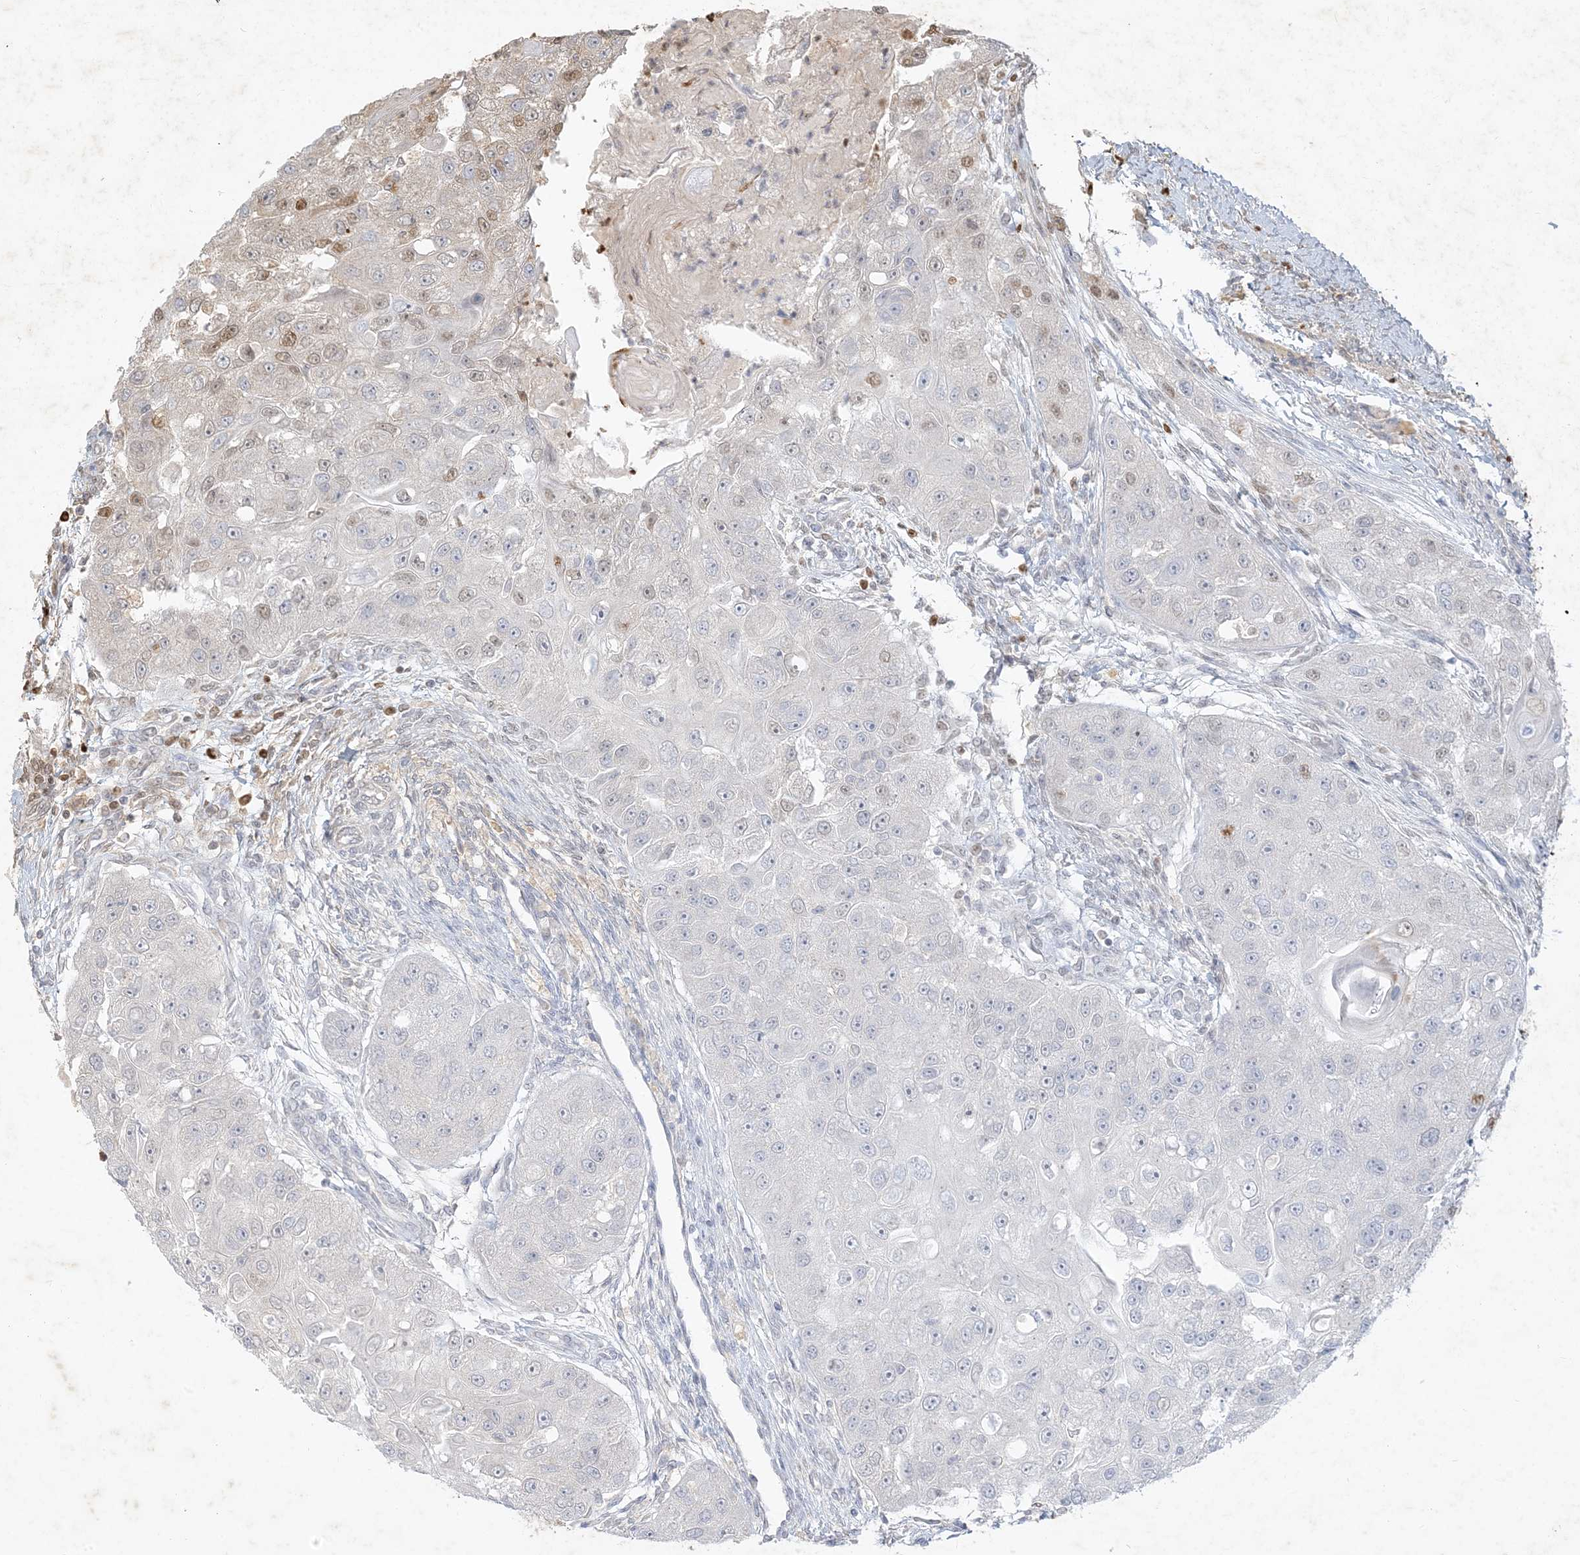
{"staining": {"intensity": "weak", "quantity": "25%-75%", "location": "cytoplasmic/membranous,nuclear"}, "tissue": "head and neck cancer", "cell_type": "Tumor cells", "image_type": "cancer", "snomed": [{"axis": "morphology", "description": "Normal tissue, NOS"}, {"axis": "morphology", "description": "Squamous cell carcinoma, NOS"}, {"axis": "topography", "description": "Skeletal muscle"}, {"axis": "topography", "description": "Head-Neck"}], "caption": "Immunohistochemical staining of head and neck cancer (squamous cell carcinoma) shows weak cytoplasmic/membranous and nuclear protein positivity in approximately 25%-75% of tumor cells. (DAB (3,3'-diaminobenzidine) IHC, brown staining for protein, blue staining for nuclei).", "gene": "MCOLN1", "patient": {"sex": "male", "age": 51}}